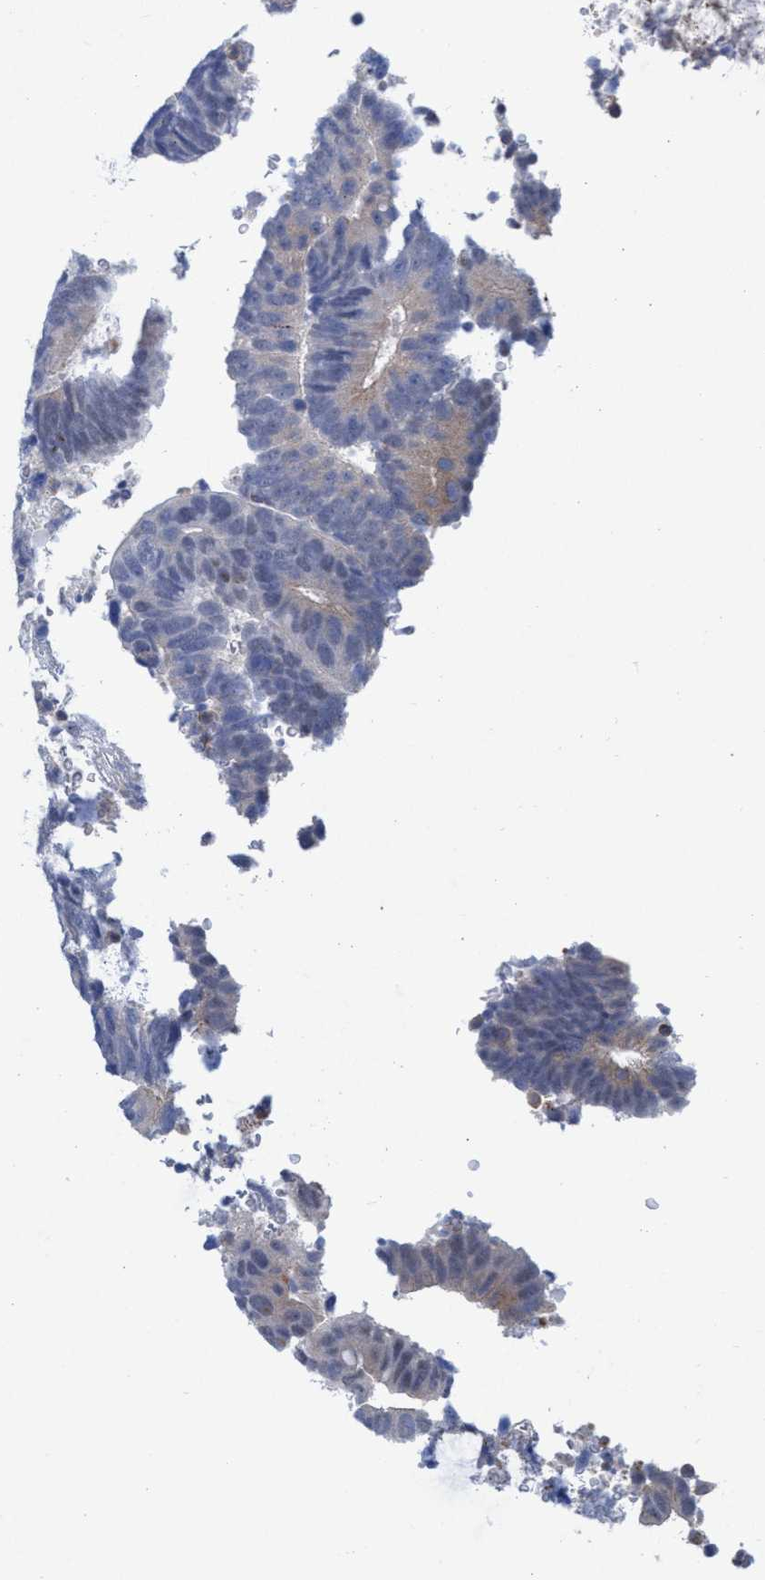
{"staining": {"intensity": "negative", "quantity": "none", "location": "none"}, "tissue": "colorectal cancer", "cell_type": "Tumor cells", "image_type": "cancer", "snomed": [{"axis": "morphology", "description": "Adenocarcinoma, NOS"}, {"axis": "topography", "description": "Colon"}], "caption": "This is a image of immunohistochemistry (IHC) staining of colorectal cancer, which shows no expression in tumor cells. (DAB (3,3'-diaminobenzidine) immunohistochemistry, high magnification).", "gene": "SLC43A2", "patient": {"sex": "male", "age": 56}}